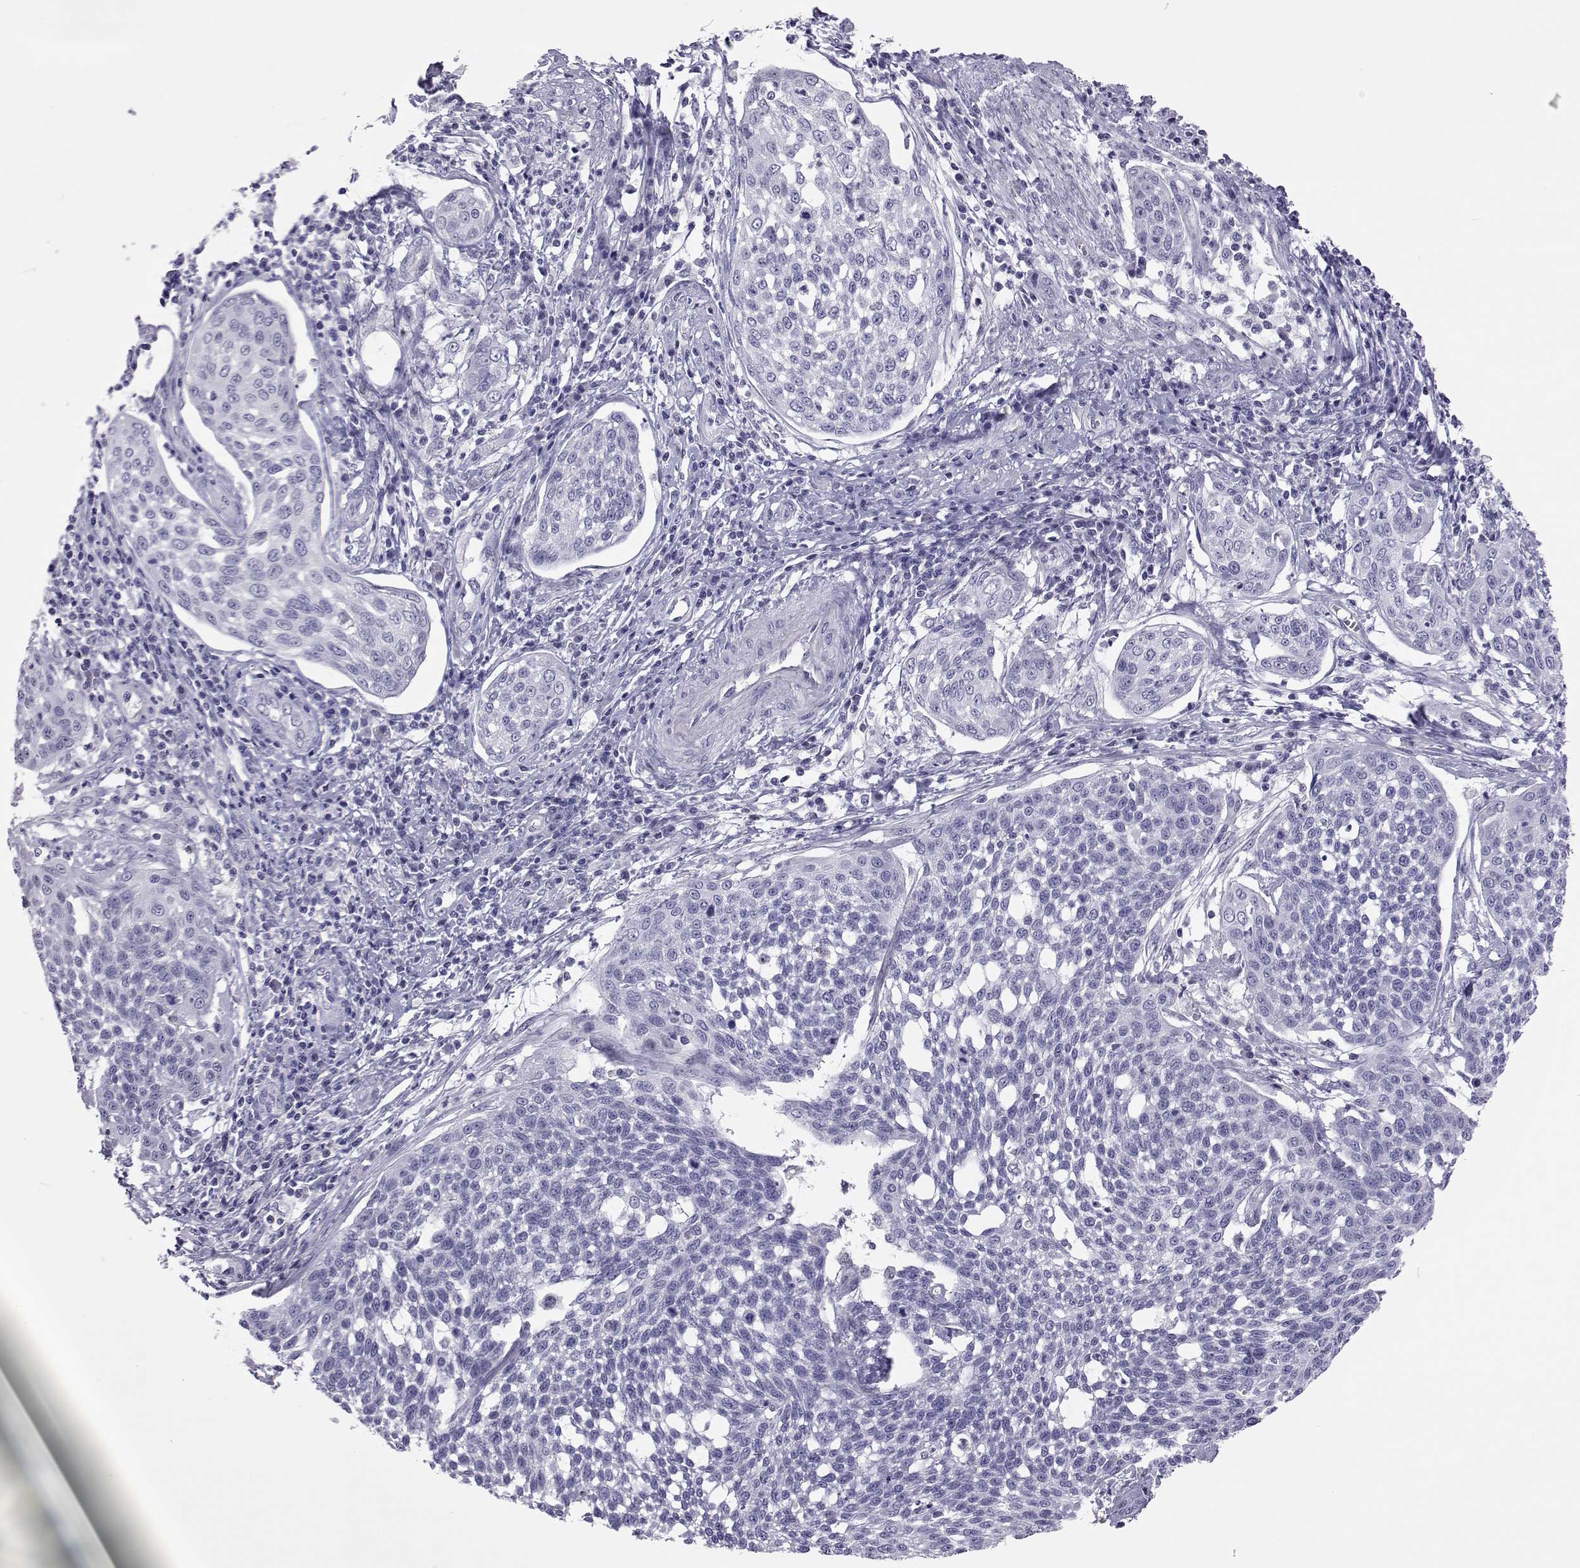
{"staining": {"intensity": "negative", "quantity": "none", "location": "none"}, "tissue": "cervical cancer", "cell_type": "Tumor cells", "image_type": "cancer", "snomed": [{"axis": "morphology", "description": "Squamous cell carcinoma, NOS"}, {"axis": "topography", "description": "Cervix"}], "caption": "DAB immunohistochemical staining of cervical cancer reveals no significant staining in tumor cells.", "gene": "GALM", "patient": {"sex": "female", "age": 34}}